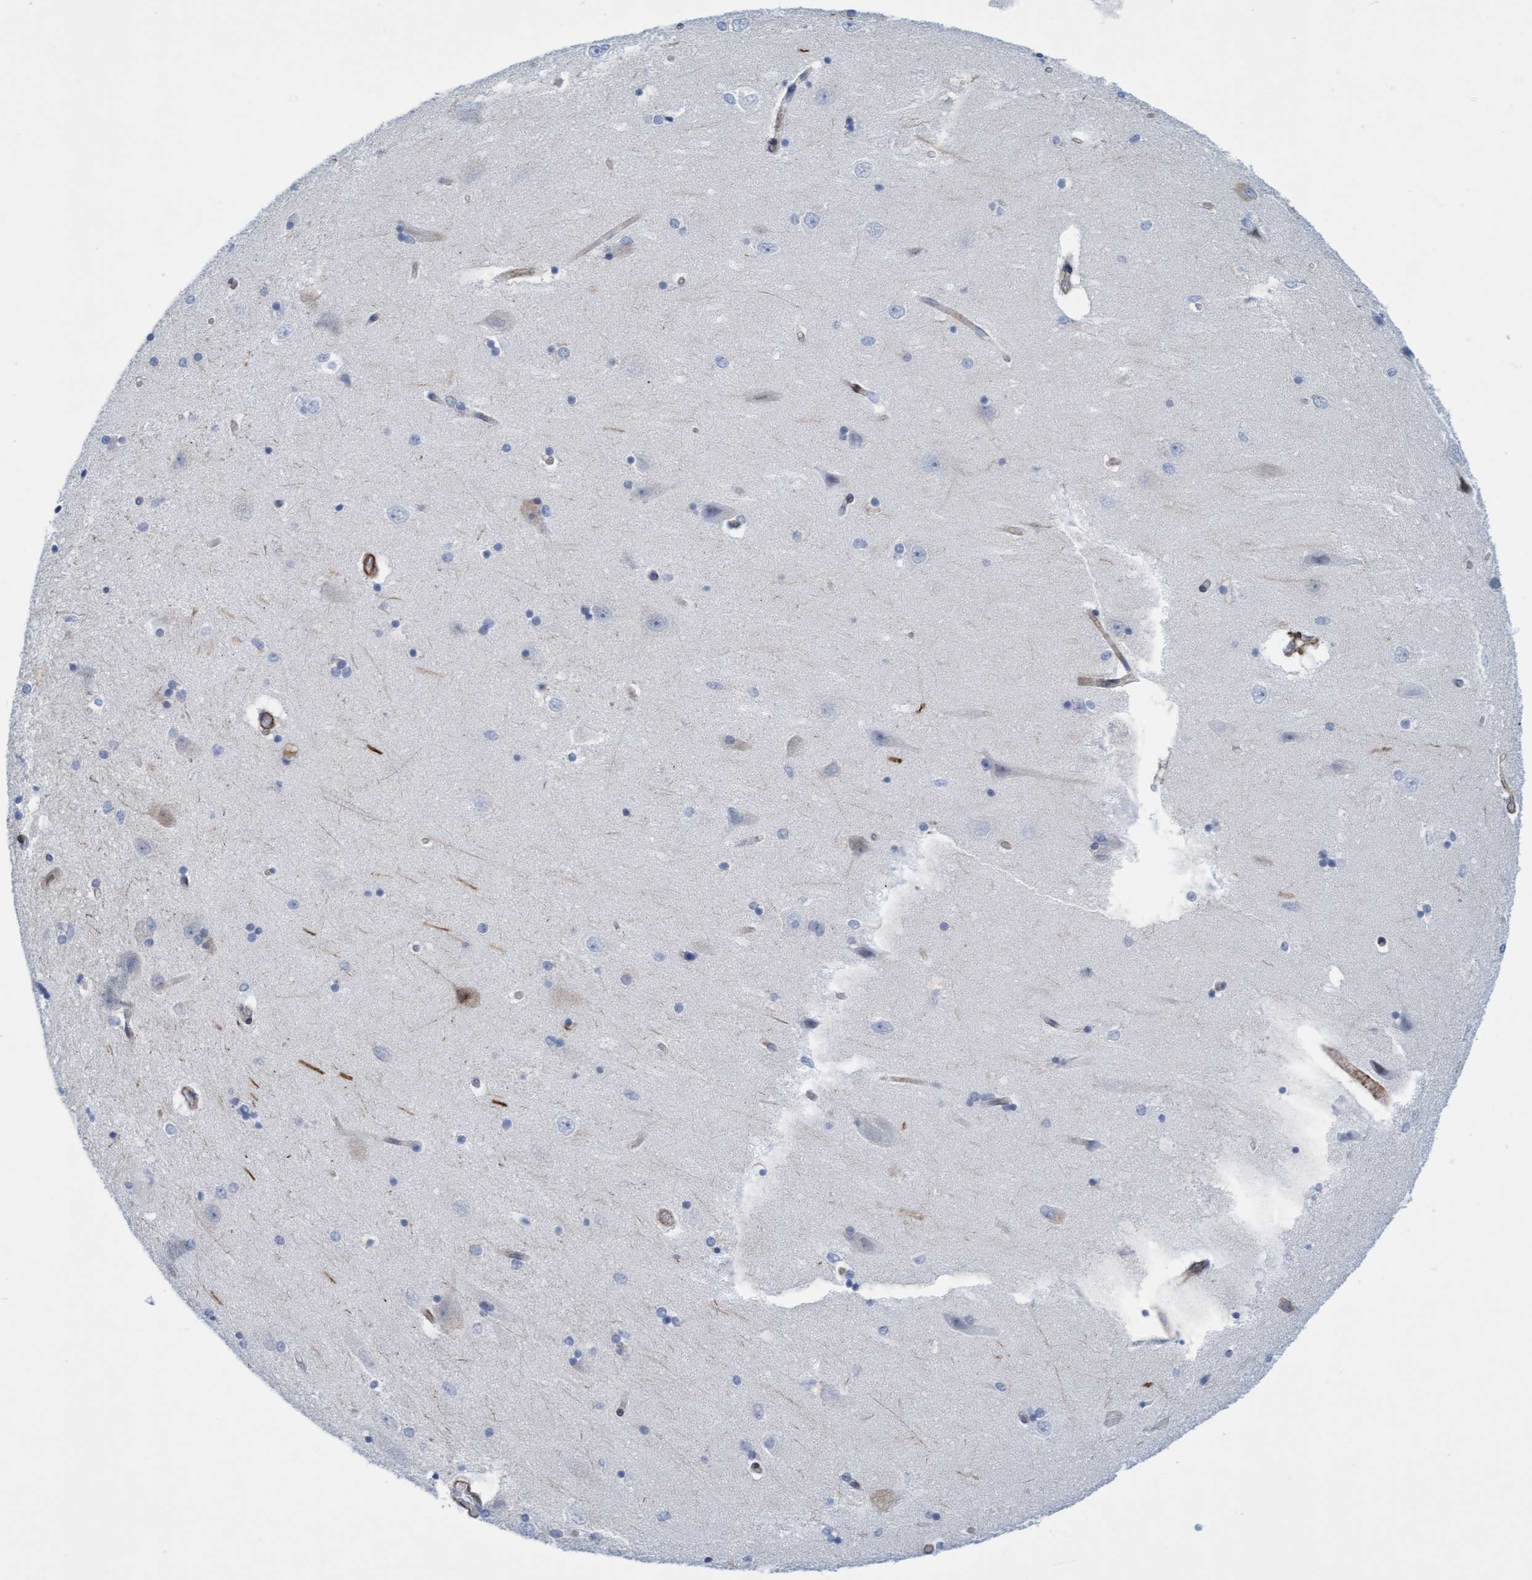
{"staining": {"intensity": "negative", "quantity": "none", "location": "none"}, "tissue": "hippocampus", "cell_type": "Glial cells", "image_type": "normal", "snomed": [{"axis": "morphology", "description": "Normal tissue, NOS"}, {"axis": "topography", "description": "Hippocampus"}], "caption": "This photomicrograph is of benign hippocampus stained with IHC to label a protein in brown with the nuclei are counter-stained blue. There is no staining in glial cells. Brightfield microscopy of IHC stained with DAB (3,3'-diaminobenzidine) (brown) and hematoxylin (blue), captured at high magnification.", "gene": "MTFR1", "patient": {"sex": "female", "age": 54}}